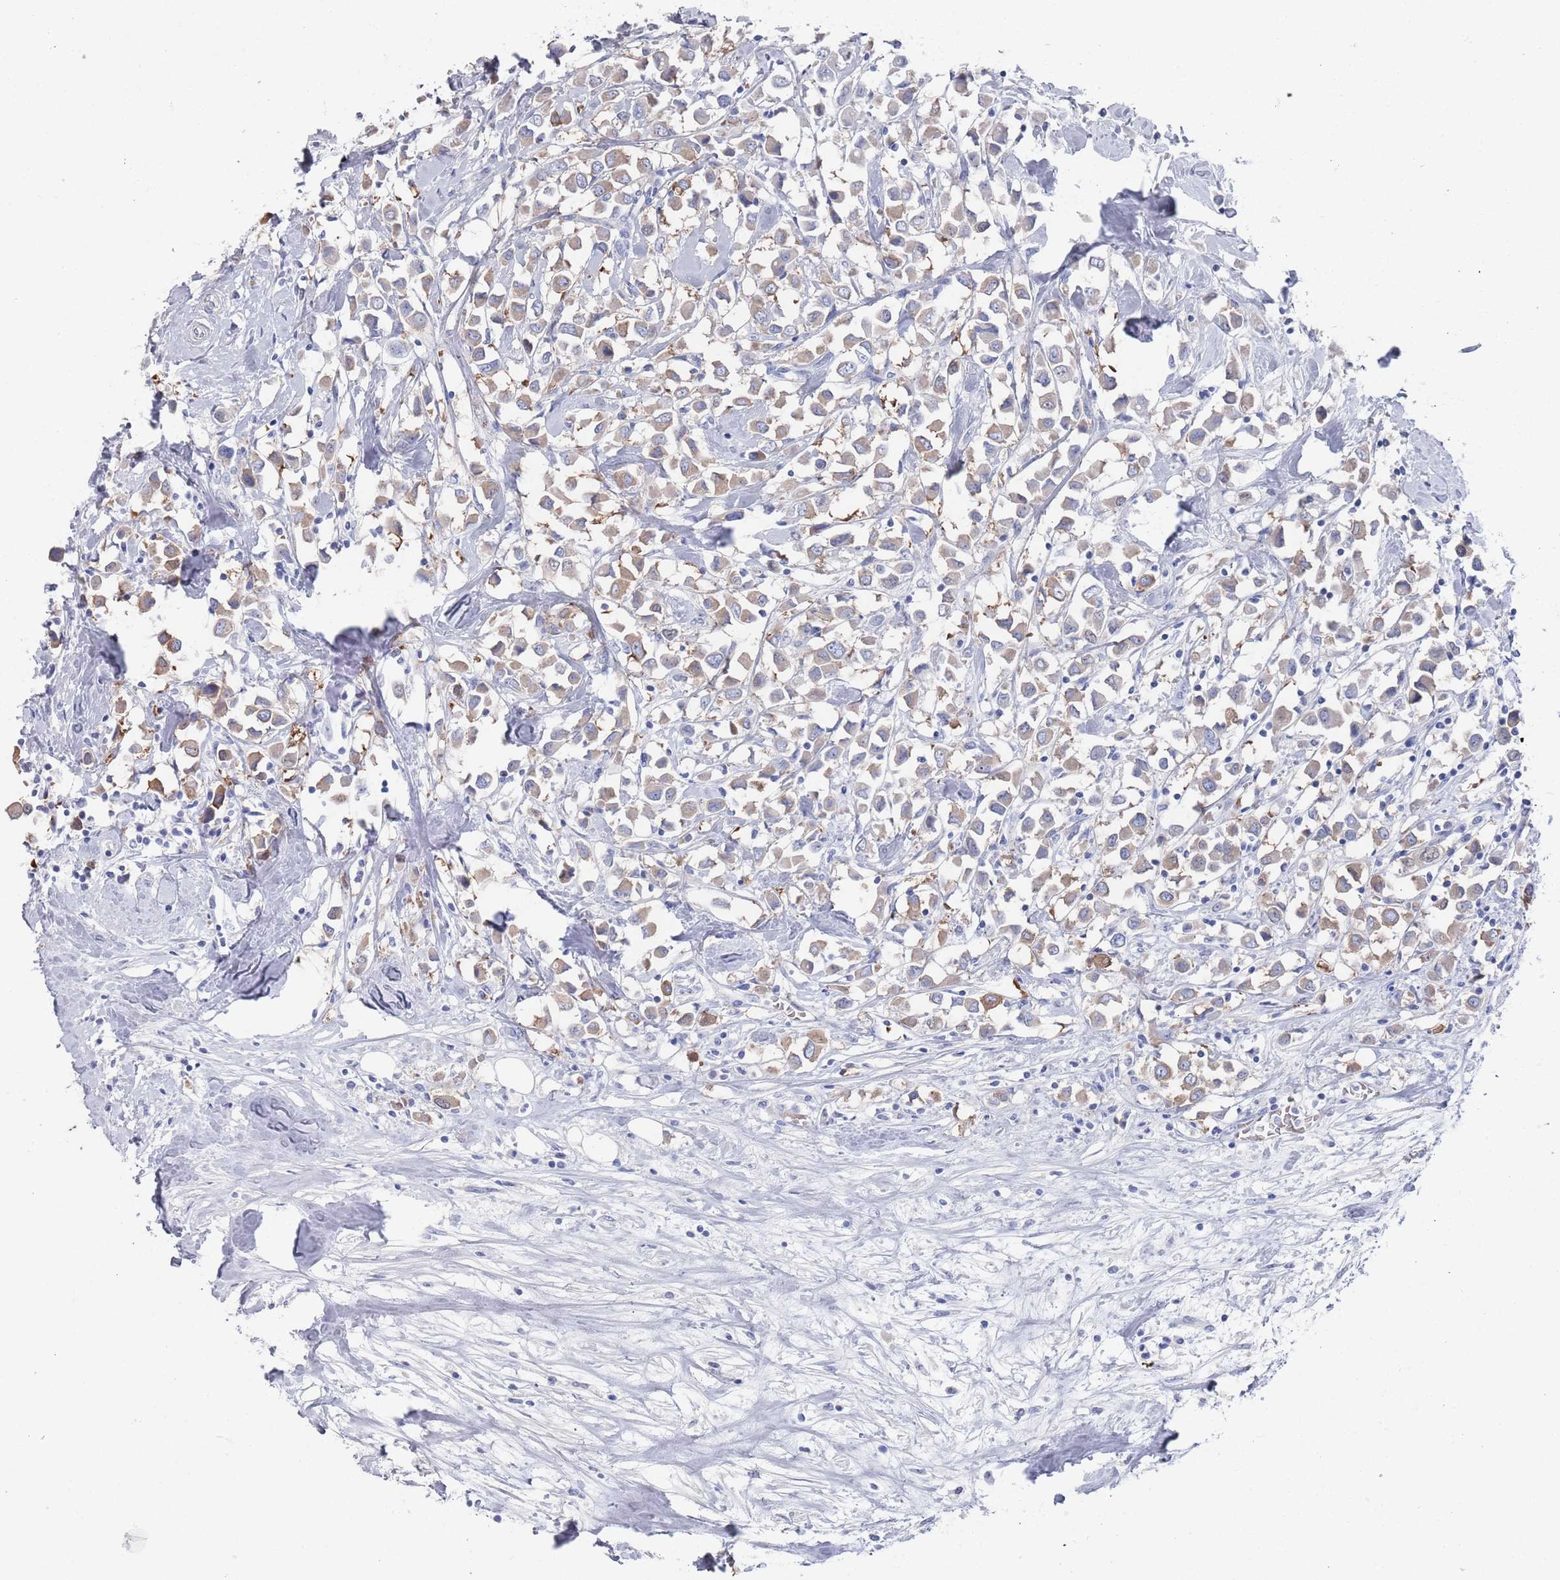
{"staining": {"intensity": "moderate", "quantity": "25%-75%", "location": "cytoplasmic/membranous"}, "tissue": "breast cancer", "cell_type": "Tumor cells", "image_type": "cancer", "snomed": [{"axis": "morphology", "description": "Duct carcinoma"}, {"axis": "topography", "description": "Breast"}], "caption": "An IHC photomicrograph of neoplastic tissue is shown. Protein staining in brown labels moderate cytoplasmic/membranous positivity in breast cancer (invasive ductal carcinoma) within tumor cells. (DAB (3,3'-diaminobenzidine) IHC with brightfield microscopy, high magnification).", "gene": "TMCO3", "patient": {"sex": "female", "age": 61}}